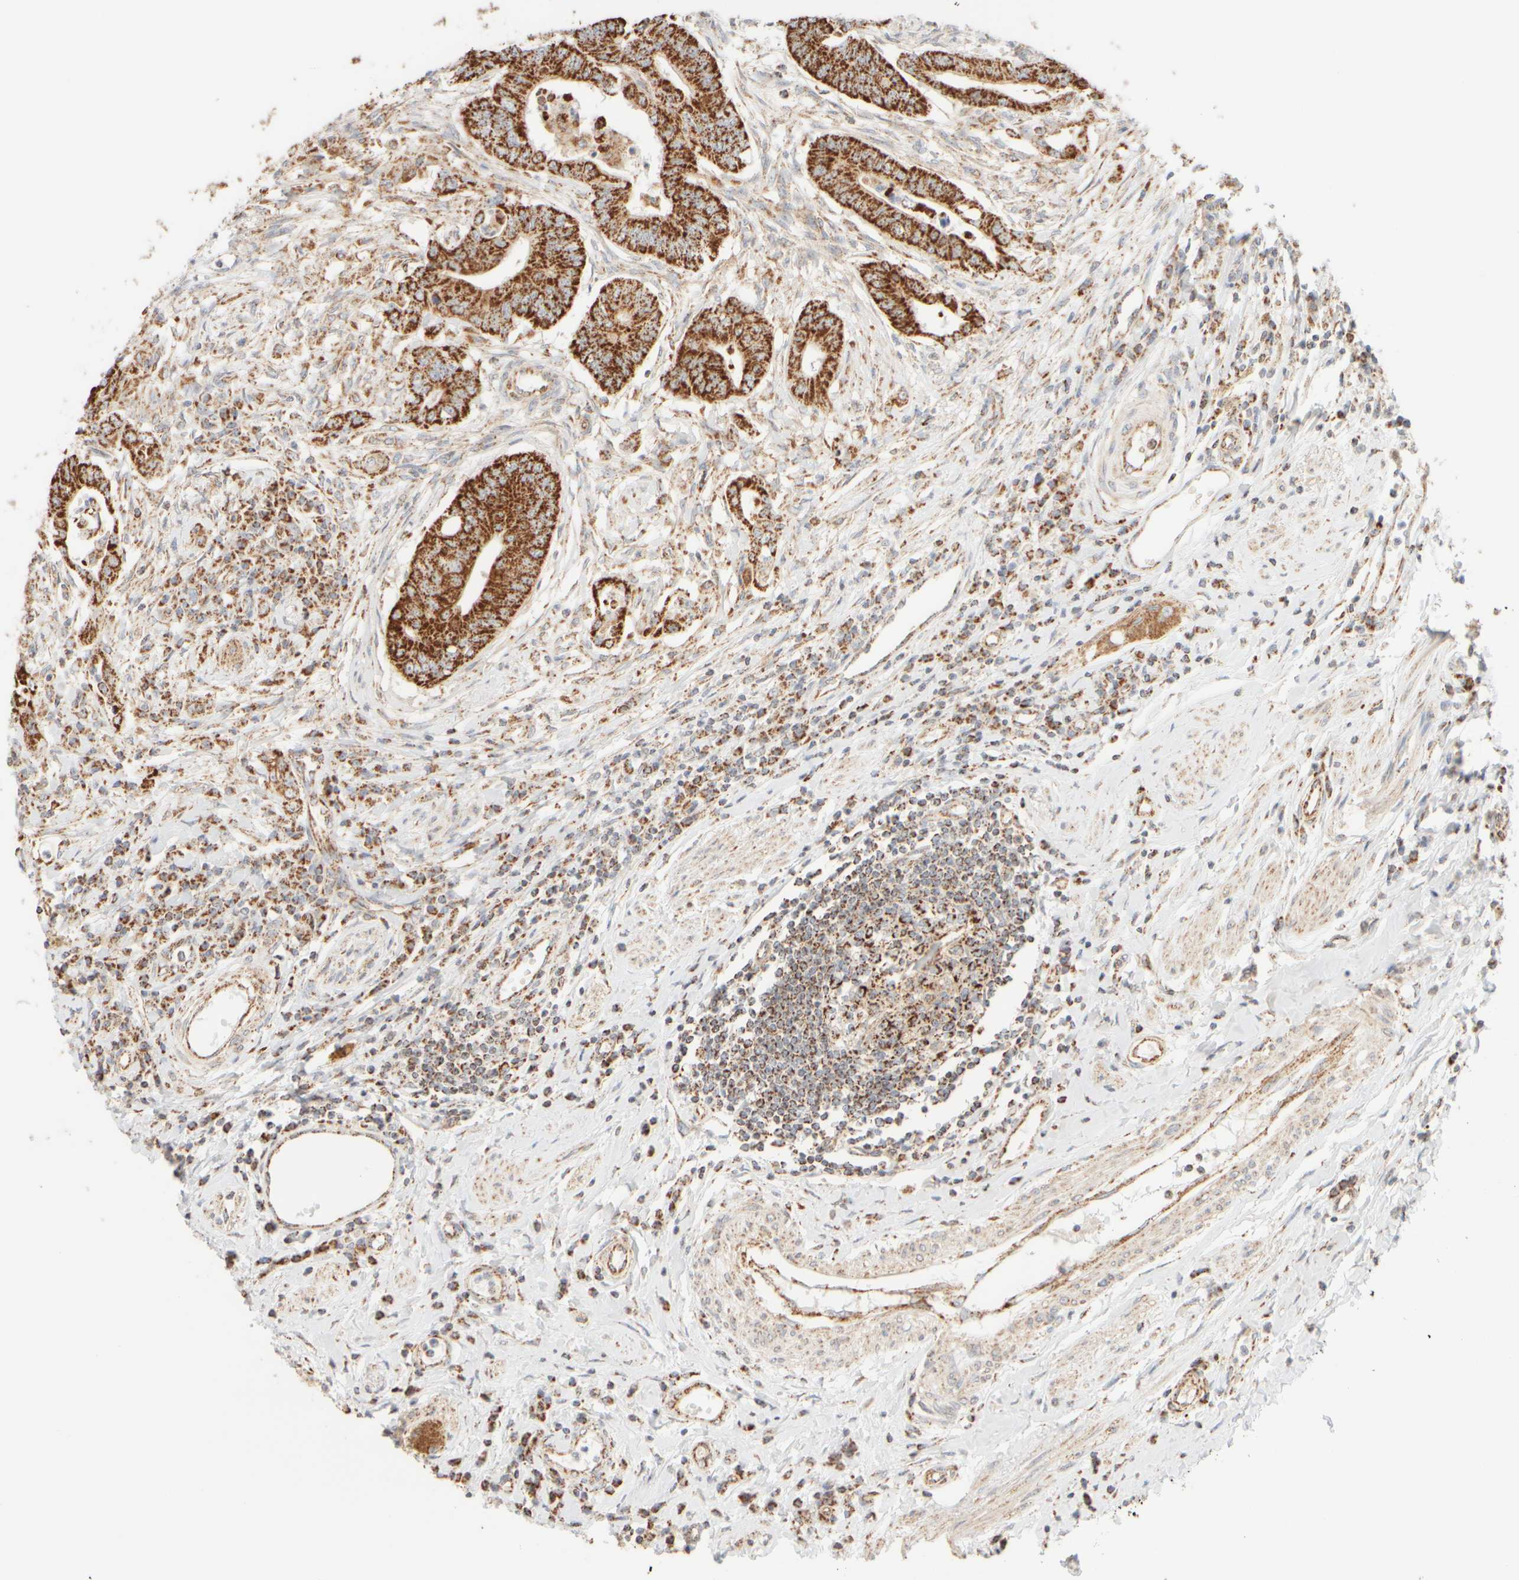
{"staining": {"intensity": "strong", "quantity": ">75%", "location": "cytoplasmic/membranous"}, "tissue": "colorectal cancer", "cell_type": "Tumor cells", "image_type": "cancer", "snomed": [{"axis": "morphology", "description": "Adenoma, NOS"}, {"axis": "morphology", "description": "Adenocarcinoma, NOS"}, {"axis": "topography", "description": "Colon"}], "caption": "Immunohistochemical staining of colorectal cancer displays strong cytoplasmic/membranous protein positivity in about >75% of tumor cells.", "gene": "APBB2", "patient": {"sex": "male", "age": 79}}